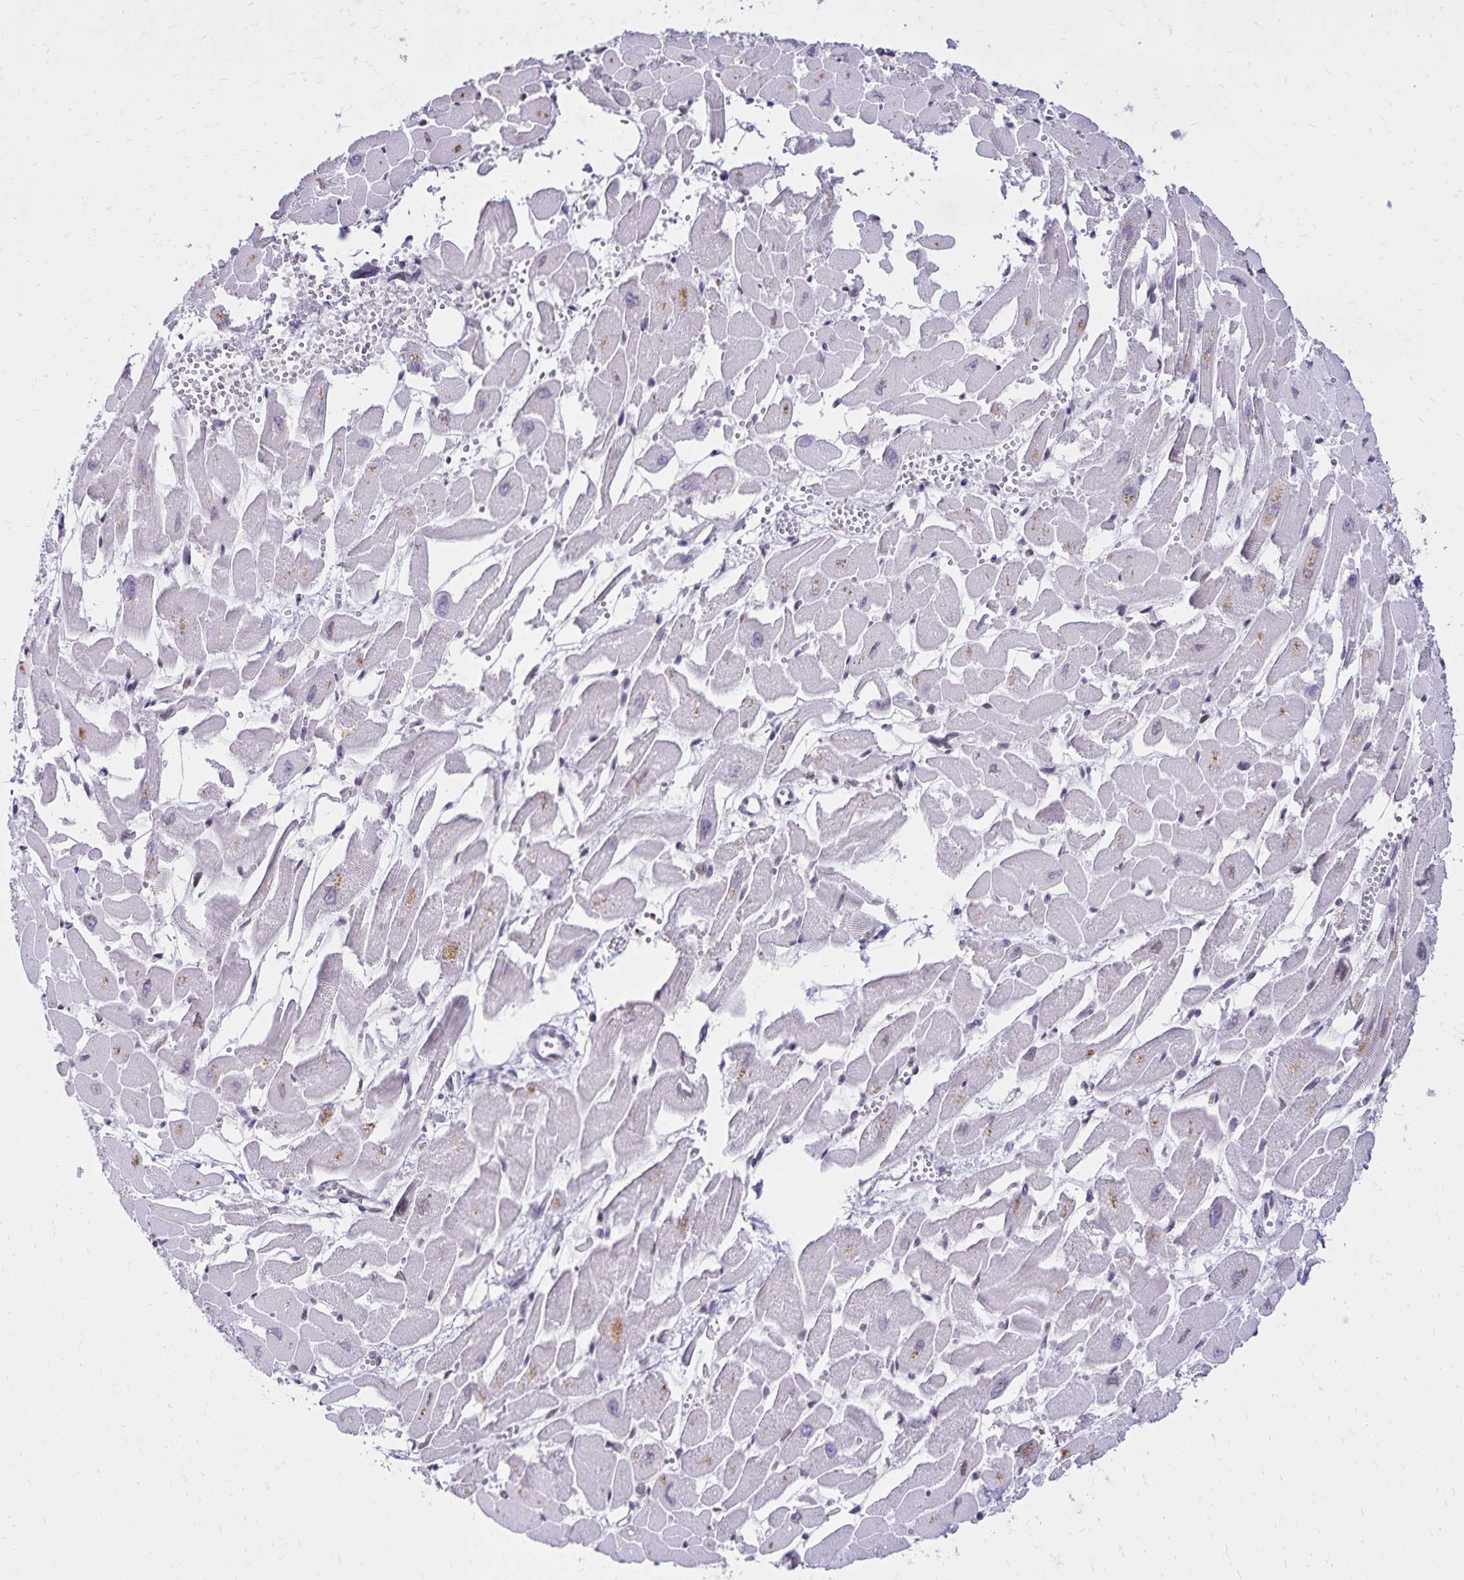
{"staining": {"intensity": "weak", "quantity": "25%-75%", "location": "cytoplasmic/membranous,nuclear"}, "tissue": "heart muscle", "cell_type": "Cardiomyocytes", "image_type": "normal", "snomed": [{"axis": "morphology", "description": "Normal tissue, NOS"}, {"axis": "topography", "description": "Heart"}], "caption": "Immunohistochemistry (IHC) of unremarkable heart muscle shows low levels of weak cytoplasmic/membranous,nuclear staining in approximately 25%-75% of cardiomyocytes.", "gene": "FAM166C", "patient": {"sex": "female", "age": 52}}